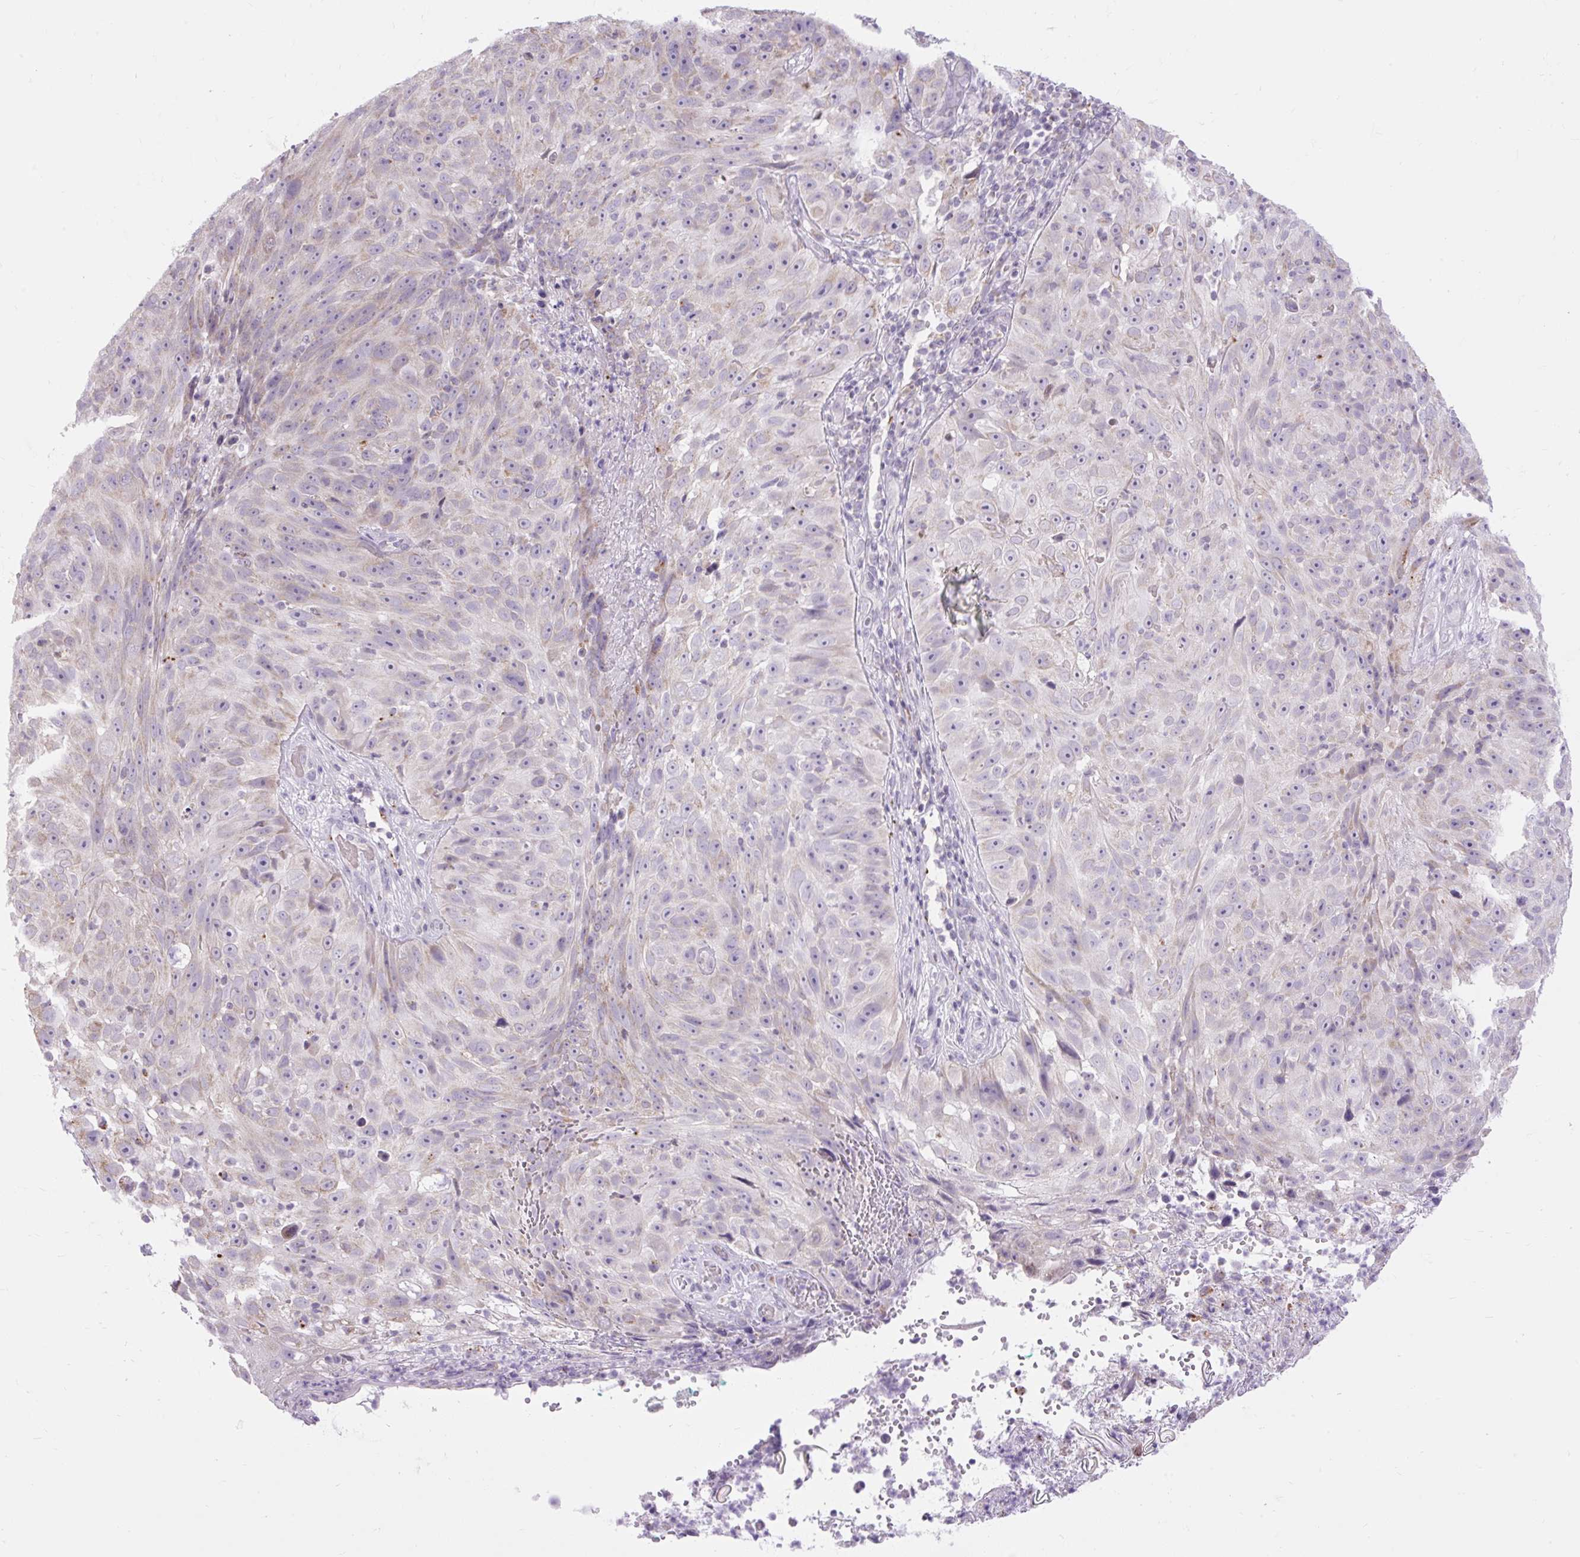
{"staining": {"intensity": "weak", "quantity": "<25%", "location": "cytoplasmic/membranous"}, "tissue": "skin cancer", "cell_type": "Tumor cells", "image_type": "cancer", "snomed": [{"axis": "morphology", "description": "Squamous cell carcinoma, NOS"}, {"axis": "topography", "description": "Skin"}], "caption": "This is an immunohistochemistry (IHC) histopathology image of squamous cell carcinoma (skin). There is no positivity in tumor cells.", "gene": "RNASE10", "patient": {"sex": "female", "age": 87}}